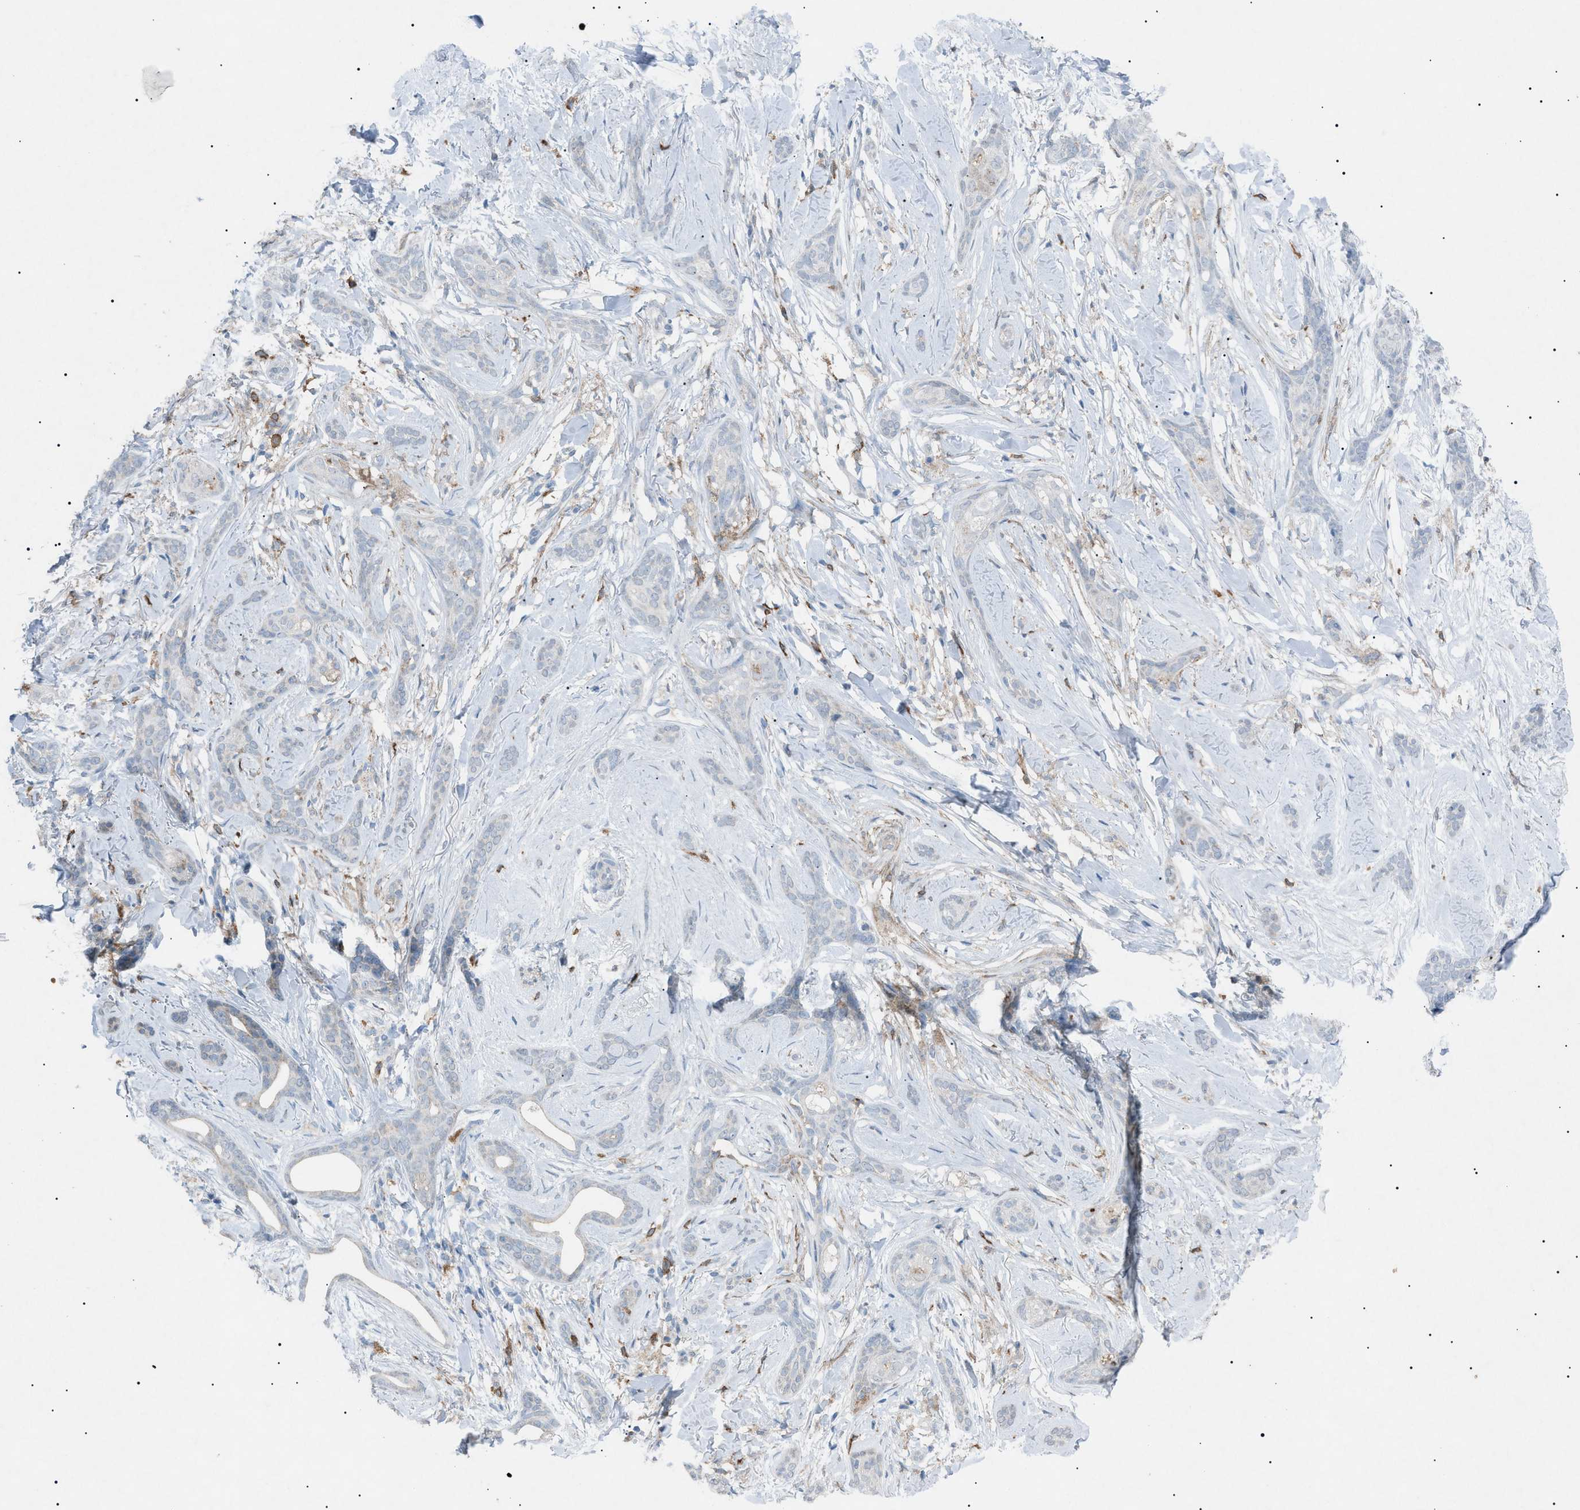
{"staining": {"intensity": "negative", "quantity": "none", "location": "none"}, "tissue": "skin cancer", "cell_type": "Tumor cells", "image_type": "cancer", "snomed": [{"axis": "morphology", "description": "Basal cell carcinoma"}, {"axis": "morphology", "description": "Adnexal tumor, benign"}, {"axis": "topography", "description": "Skin"}], "caption": "DAB immunohistochemical staining of skin basal cell carcinoma reveals no significant expression in tumor cells.", "gene": "BTK", "patient": {"sex": "female", "age": 42}}